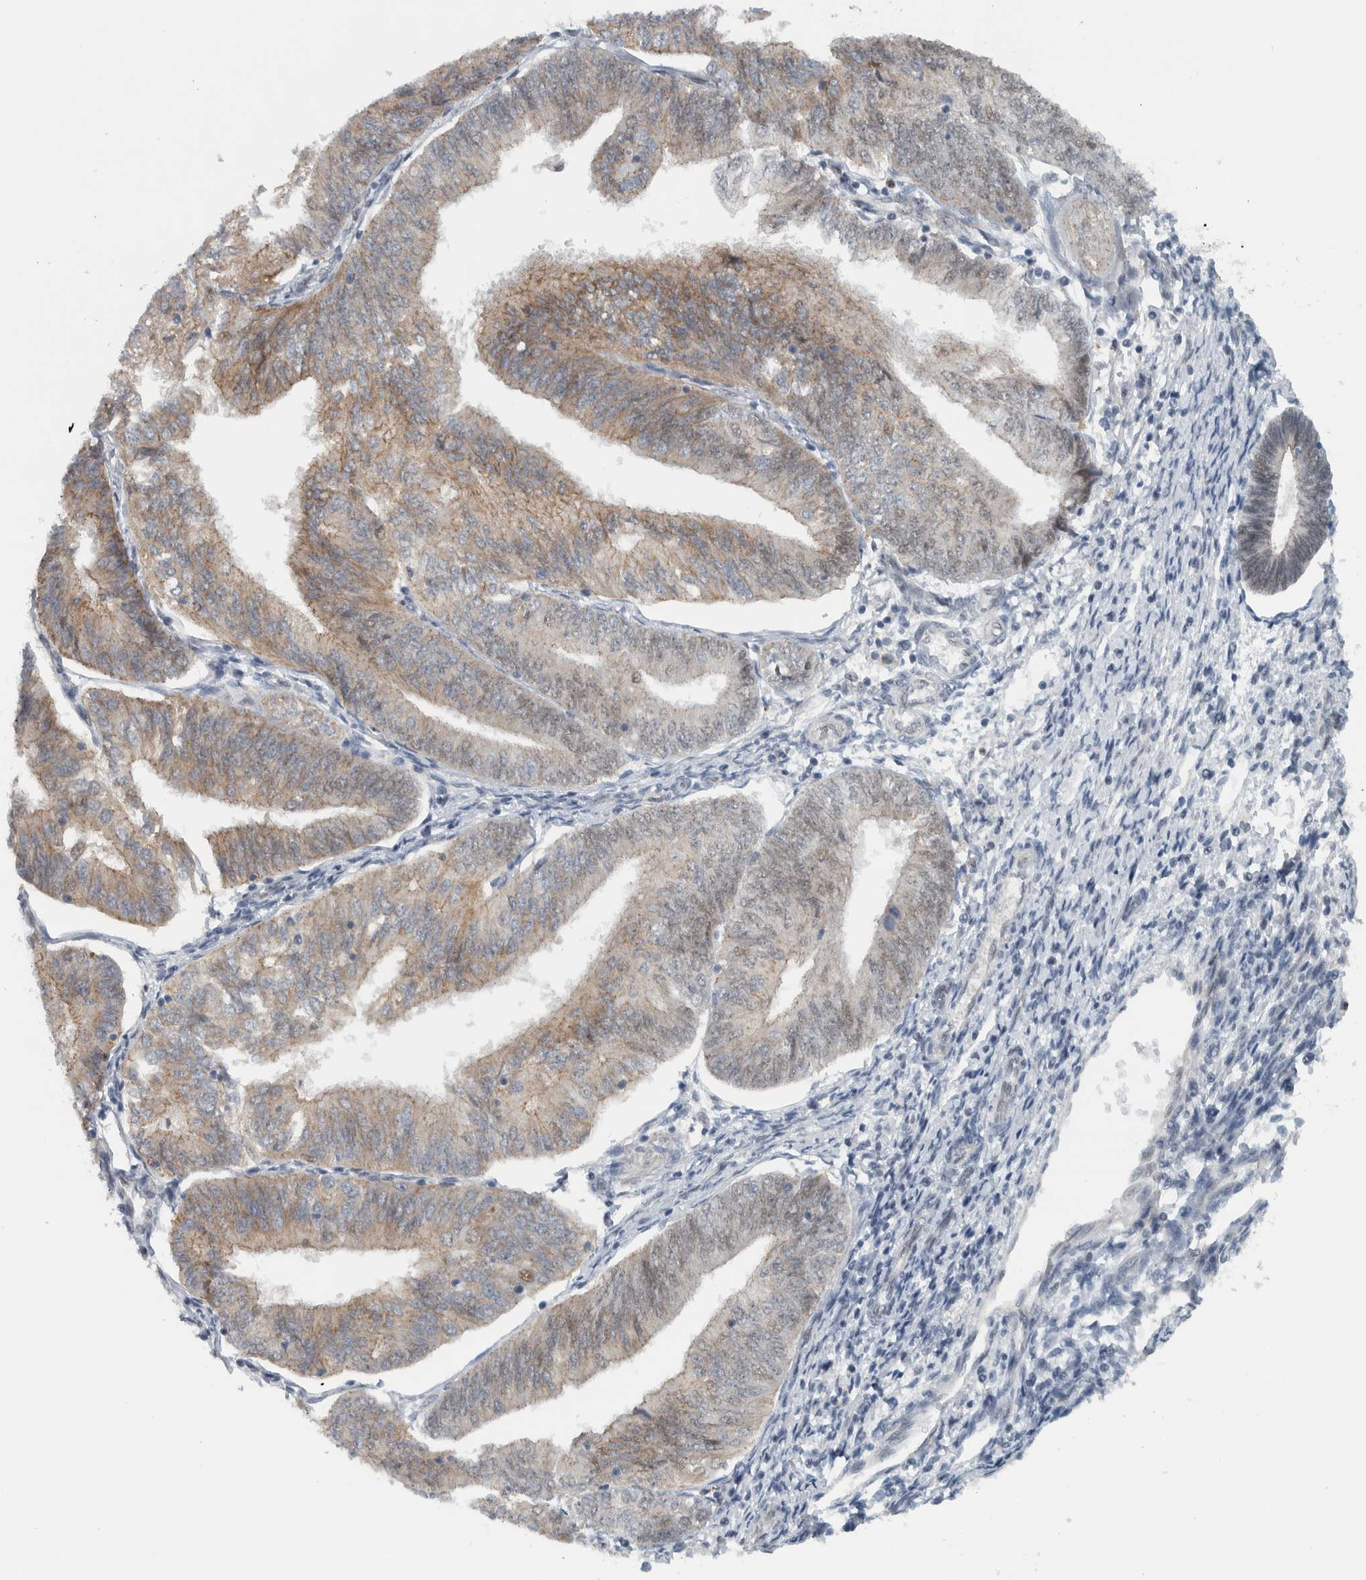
{"staining": {"intensity": "weak", "quantity": ">75%", "location": "cytoplasmic/membranous,nuclear"}, "tissue": "endometrial cancer", "cell_type": "Tumor cells", "image_type": "cancer", "snomed": [{"axis": "morphology", "description": "Adenocarcinoma, NOS"}, {"axis": "topography", "description": "Endometrium"}], "caption": "Weak cytoplasmic/membranous and nuclear staining for a protein is appreciated in approximately >75% of tumor cells of endometrial cancer using immunohistochemistry.", "gene": "ADPRM", "patient": {"sex": "female", "age": 58}}